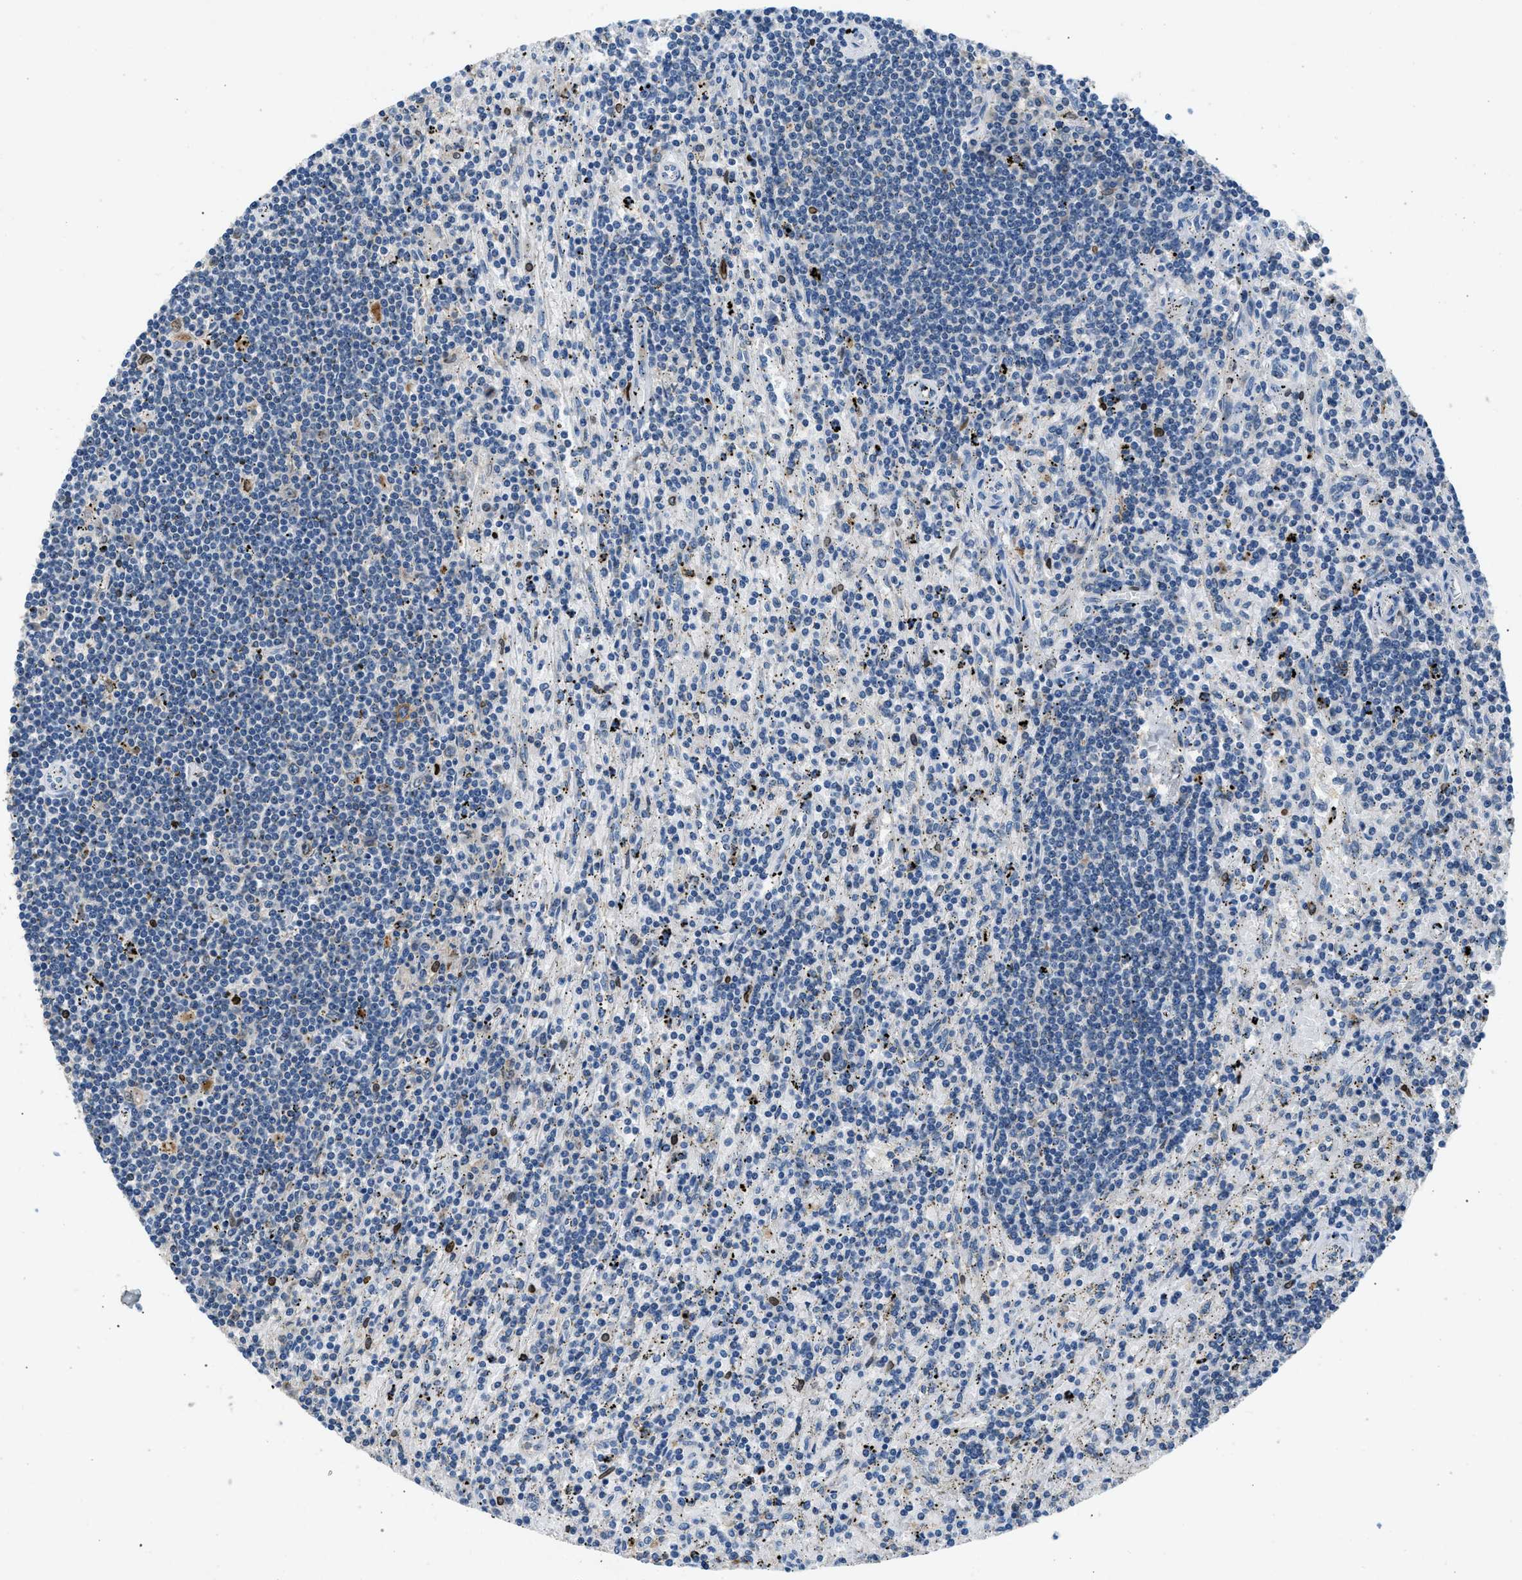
{"staining": {"intensity": "negative", "quantity": "none", "location": "none"}, "tissue": "lymphoma", "cell_type": "Tumor cells", "image_type": "cancer", "snomed": [{"axis": "morphology", "description": "Malignant lymphoma, non-Hodgkin's type, Low grade"}, {"axis": "topography", "description": "Spleen"}], "caption": "DAB immunohistochemical staining of low-grade malignant lymphoma, non-Hodgkin's type displays no significant staining in tumor cells.", "gene": "TOMM34", "patient": {"sex": "male", "age": 76}}